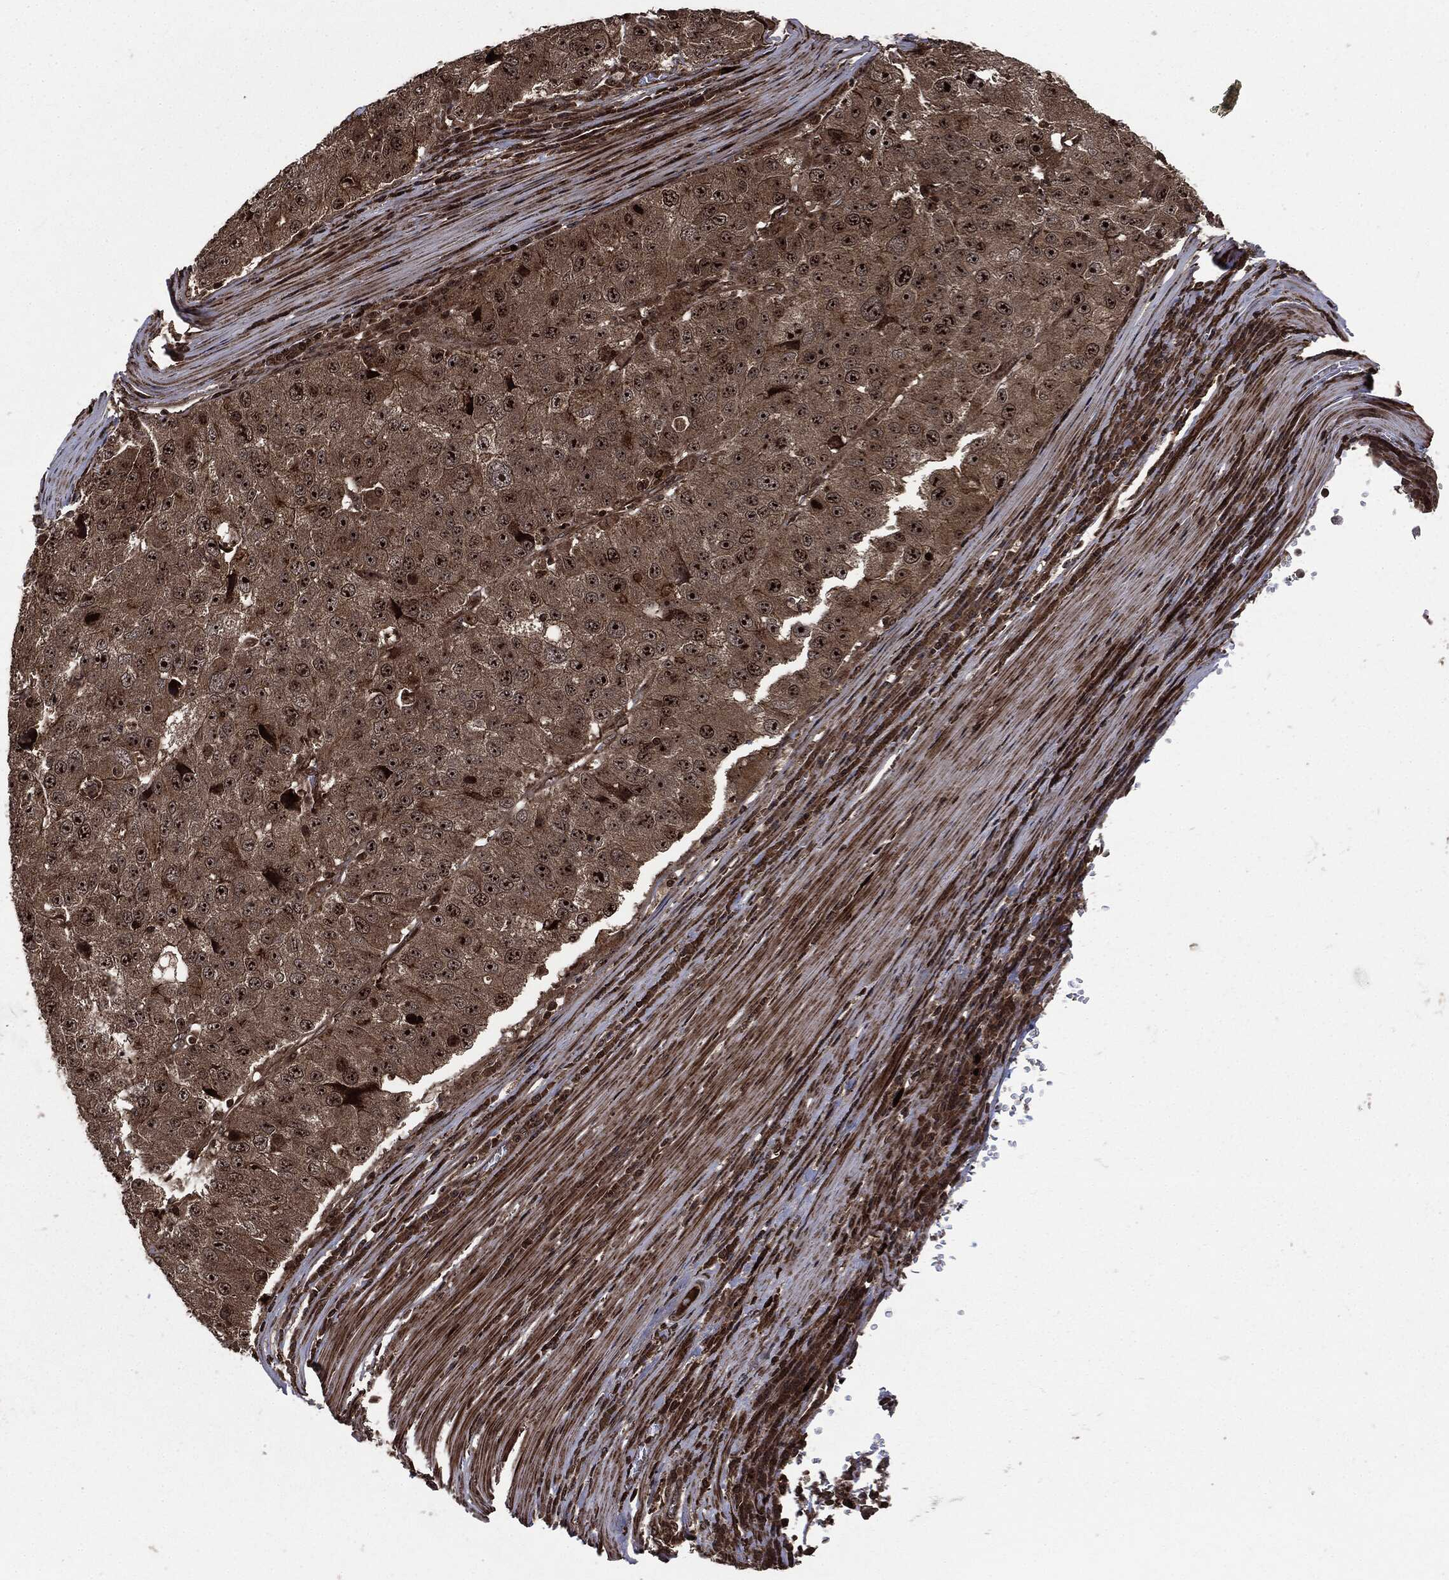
{"staining": {"intensity": "strong", "quantity": ">75%", "location": "cytoplasmic/membranous,nuclear"}, "tissue": "stomach cancer", "cell_type": "Tumor cells", "image_type": "cancer", "snomed": [{"axis": "morphology", "description": "Adenocarcinoma, NOS"}, {"axis": "topography", "description": "Stomach"}], "caption": "IHC (DAB) staining of human stomach cancer (adenocarcinoma) shows strong cytoplasmic/membranous and nuclear protein staining in about >75% of tumor cells.", "gene": "CARD6", "patient": {"sex": "male", "age": 71}}